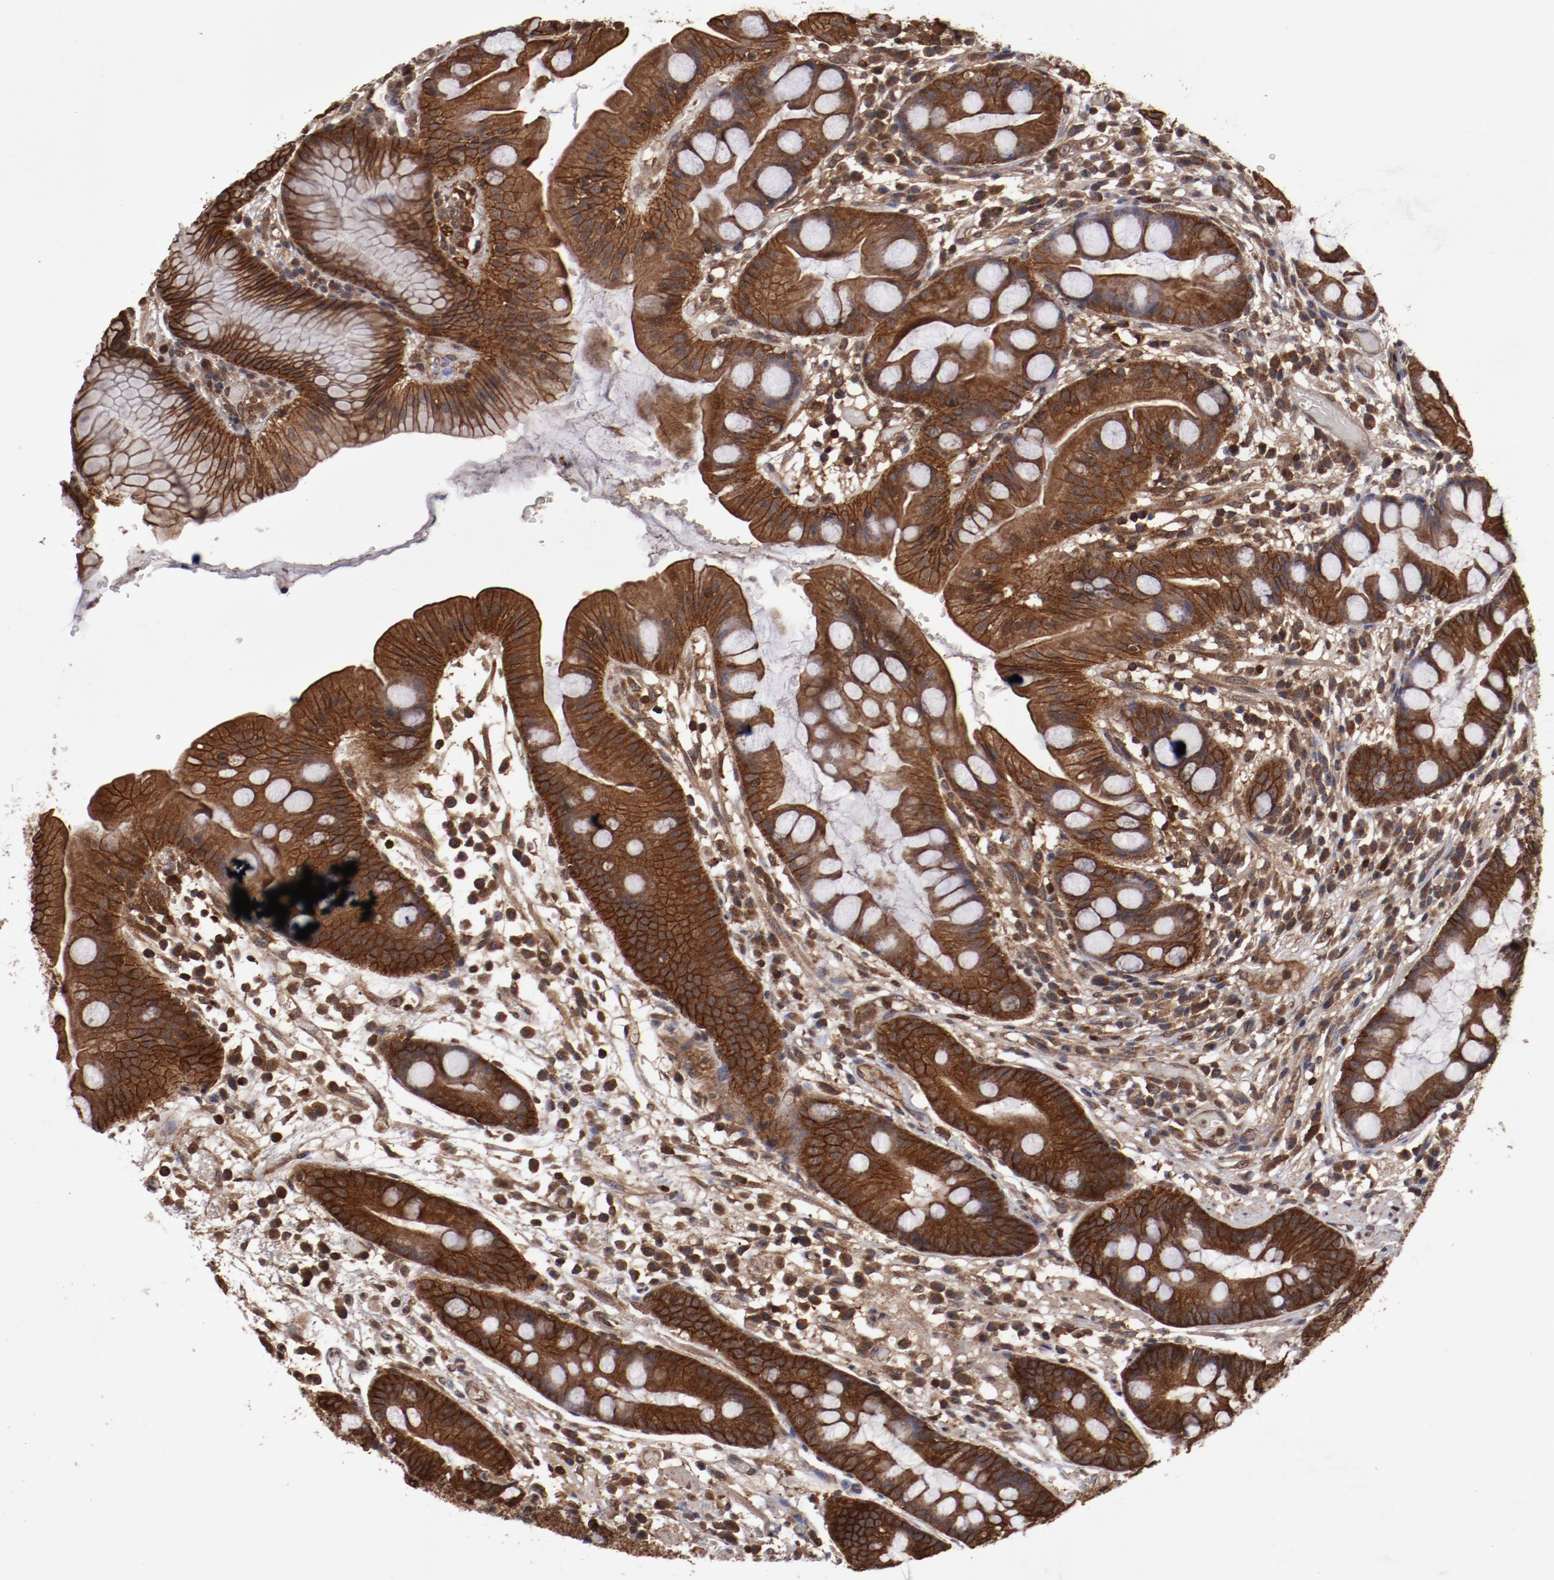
{"staining": {"intensity": "strong", "quantity": ">75%", "location": "cytoplasmic/membranous"}, "tissue": "stomach", "cell_type": "Glandular cells", "image_type": "normal", "snomed": [{"axis": "morphology", "description": "Normal tissue, NOS"}, {"axis": "morphology", "description": "Inflammation, NOS"}, {"axis": "topography", "description": "Stomach, lower"}], "caption": "Immunohistochemistry (IHC) photomicrograph of normal human stomach stained for a protein (brown), which exhibits high levels of strong cytoplasmic/membranous staining in approximately >75% of glandular cells.", "gene": "RPS6KA6", "patient": {"sex": "male", "age": 59}}